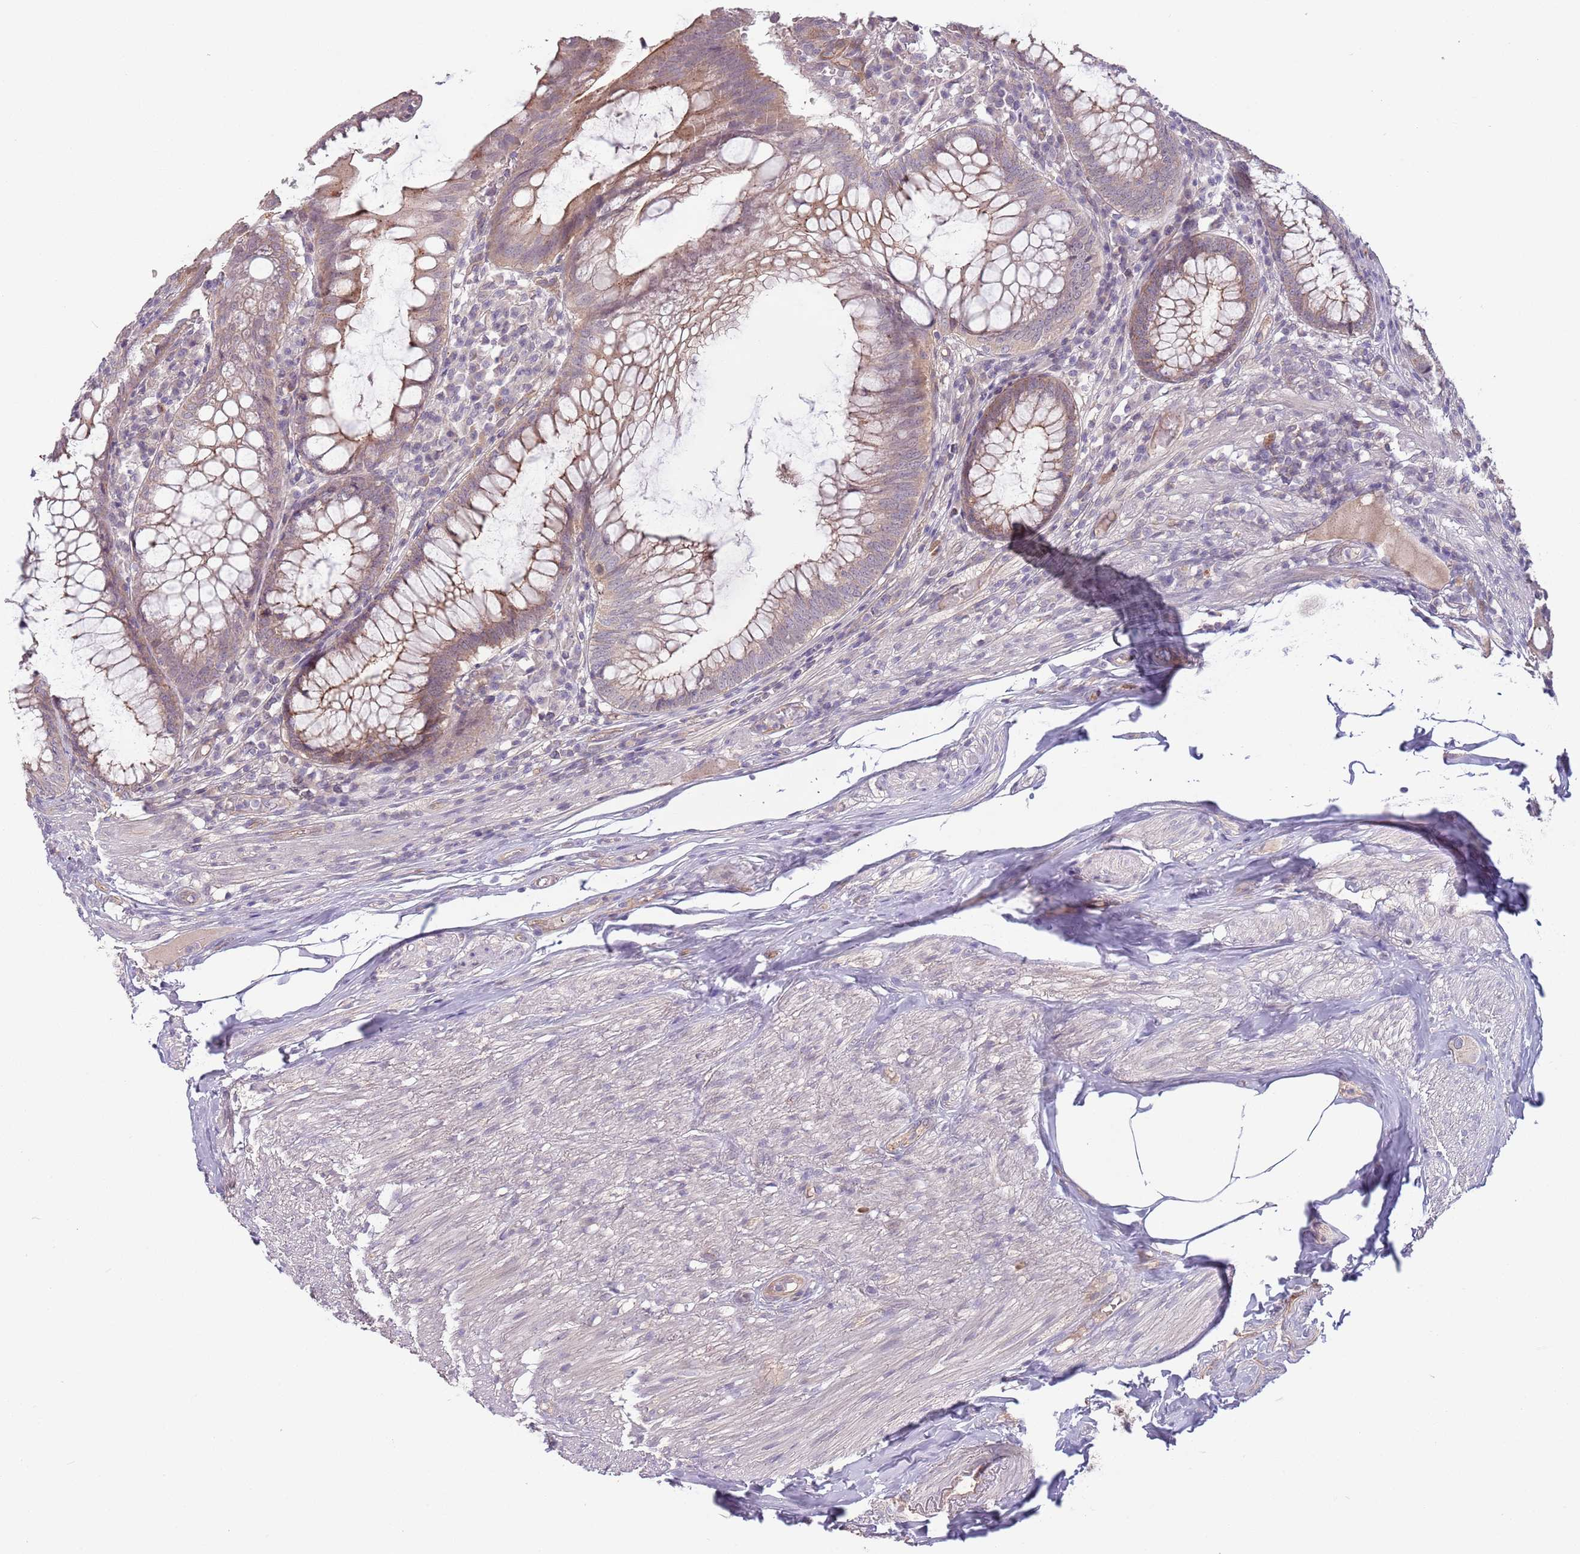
{"staining": {"intensity": "moderate", "quantity": ">75%", "location": "cytoplasmic/membranous"}, "tissue": "appendix", "cell_type": "Glandular cells", "image_type": "normal", "snomed": [{"axis": "morphology", "description": "Normal tissue, NOS"}, {"axis": "topography", "description": "Appendix"}], "caption": "IHC micrograph of normal appendix: human appendix stained using immunohistochemistry (IHC) demonstrates medium levels of moderate protein expression localized specifically in the cytoplasmic/membranous of glandular cells, appearing as a cytoplasmic/membranous brown color.", "gene": "SAV1", "patient": {"sex": "male", "age": 83}}